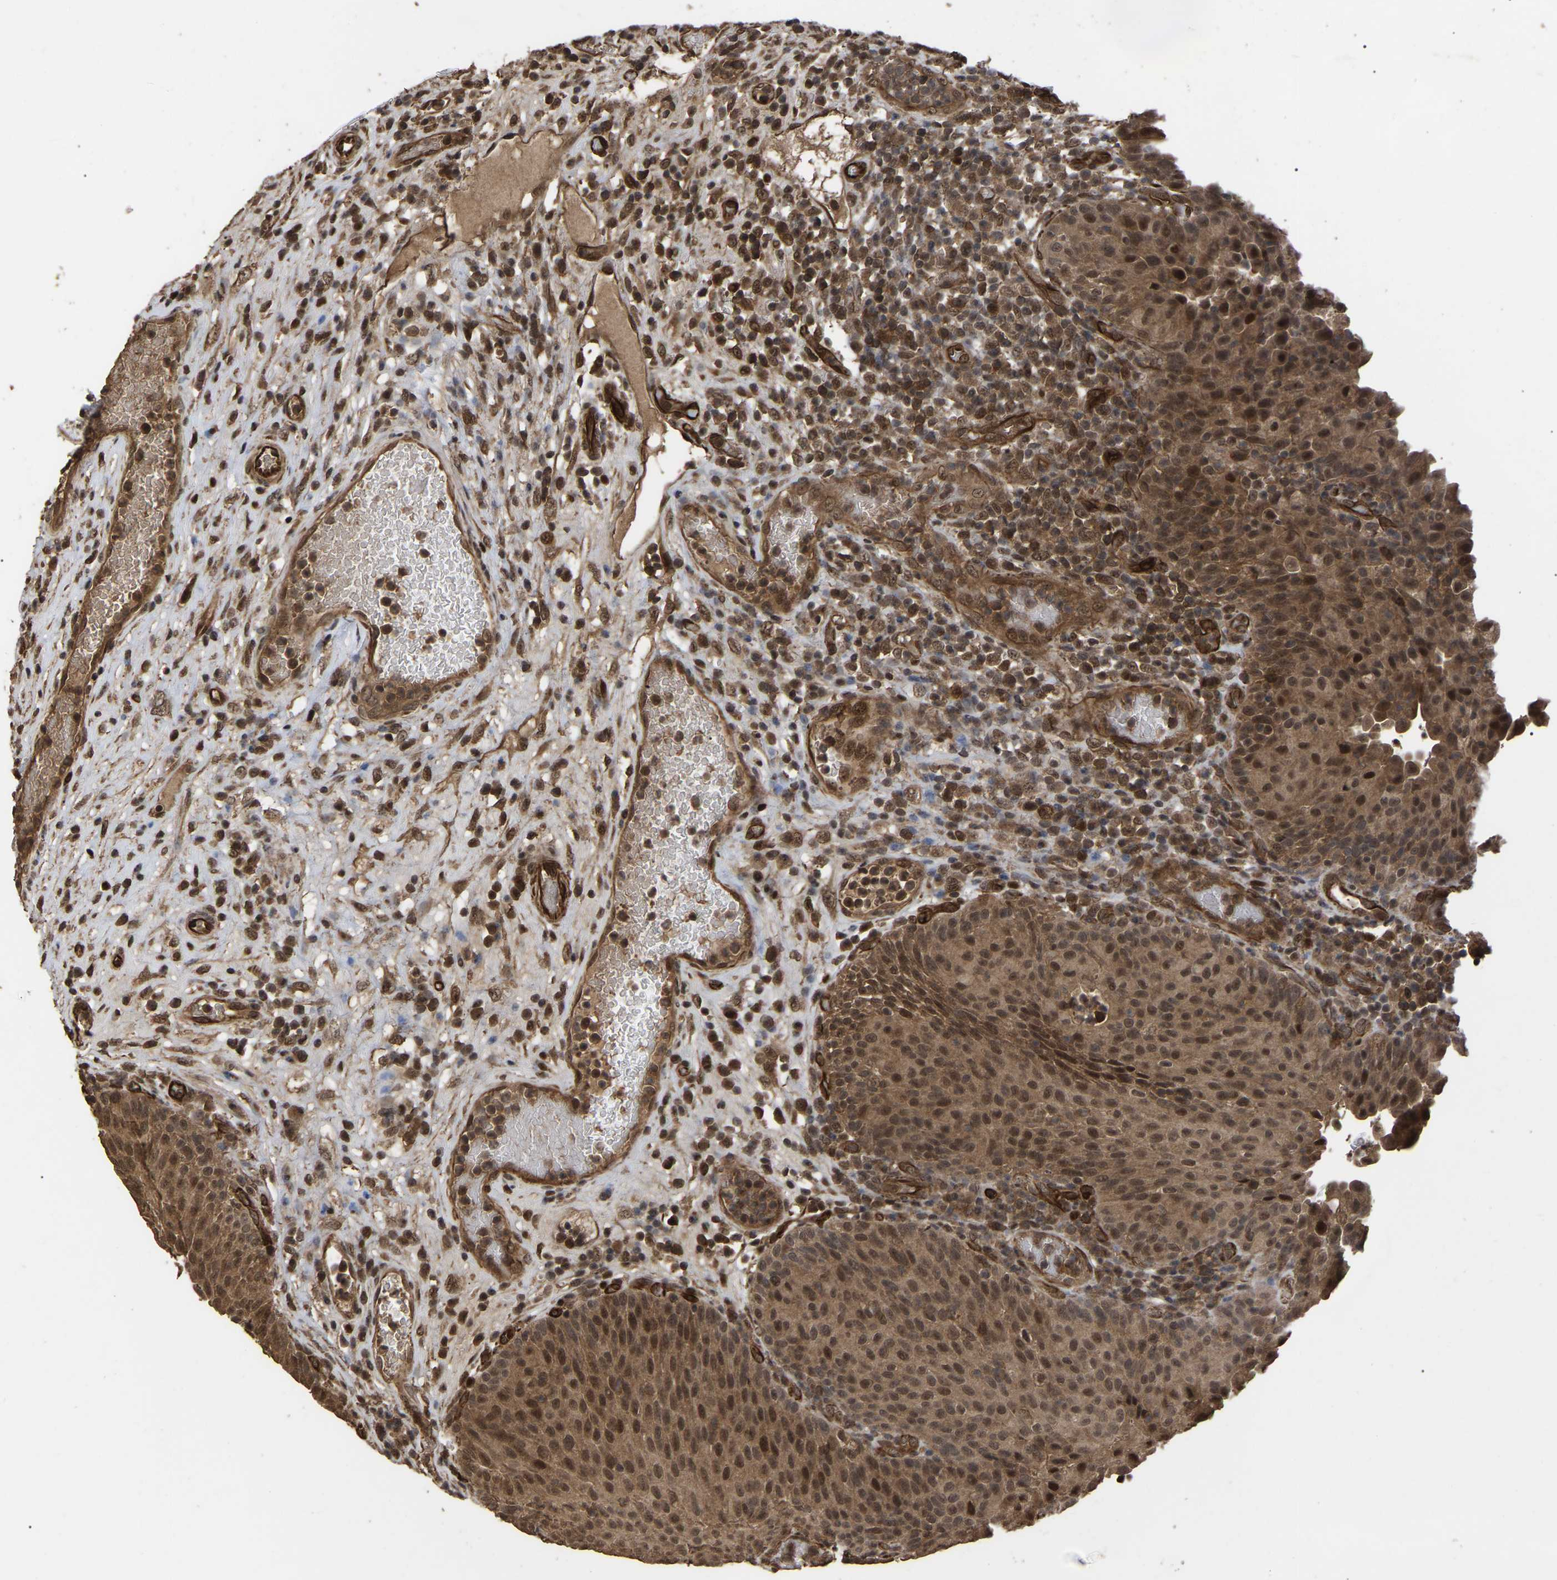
{"staining": {"intensity": "moderate", "quantity": ">75%", "location": "cytoplasmic/membranous,nuclear"}, "tissue": "urothelial cancer", "cell_type": "Tumor cells", "image_type": "cancer", "snomed": [{"axis": "morphology", "description": "Urothelial carcinoma, Low grade"}, {"axis": "topography", "description": "Urinary bladder"}], "caption": "Immunohistochemistry (IHC) of low-grade urothelial carcinoma reveals medium levels of moderate cytoplasmic/membranous and nuclear expression in about >75% of tumor cells.", "gene": "FAM161B", "patient": {"sex": "female", "age": 75}}